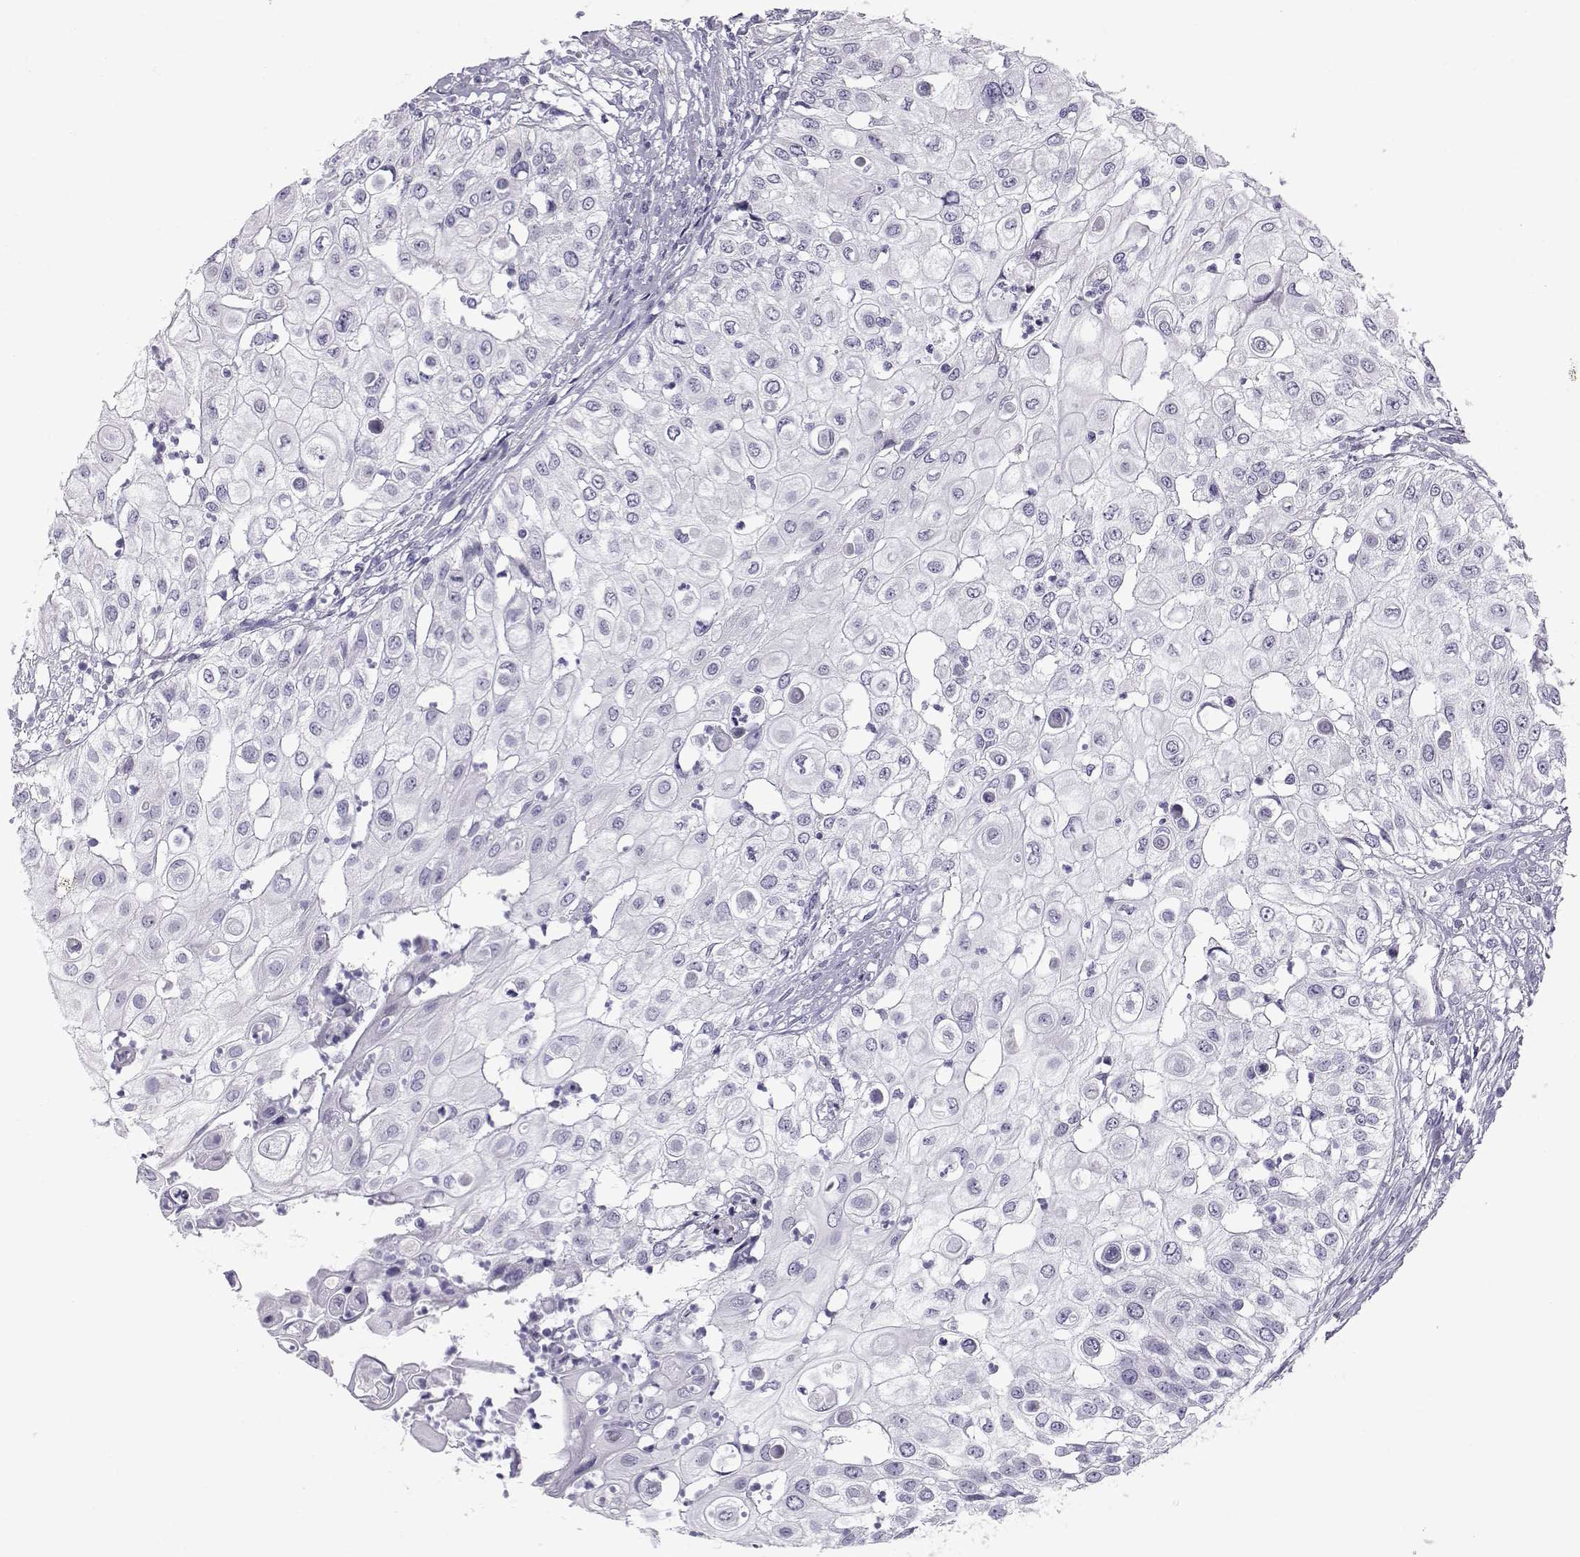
{"staining": {"intensity": "negative", "quantity": "none", "location": "none"}, "tissue": "urothelial cancer", "cell_type": "Tumor cells", "image_type": "cancer", "snomed": [{"axis": "morphology", "description": "Urothelial carcinoma, High grade"}, {"axis": "topography", "description": "Urinary bladder"}], "caption": "Protein analysis of urothelial carcinoma (high-grade) reveals no significant positivity in tumor cells. The staining was performed using DAB (3,3'-diaminobenzidine) to visualize the protein expression in brown, while the nuclei were stained in blue with hematoxylin (Magnification: 20x).", "gene": "RNASE12", "patient": {"sex": "female", "age": 79}}